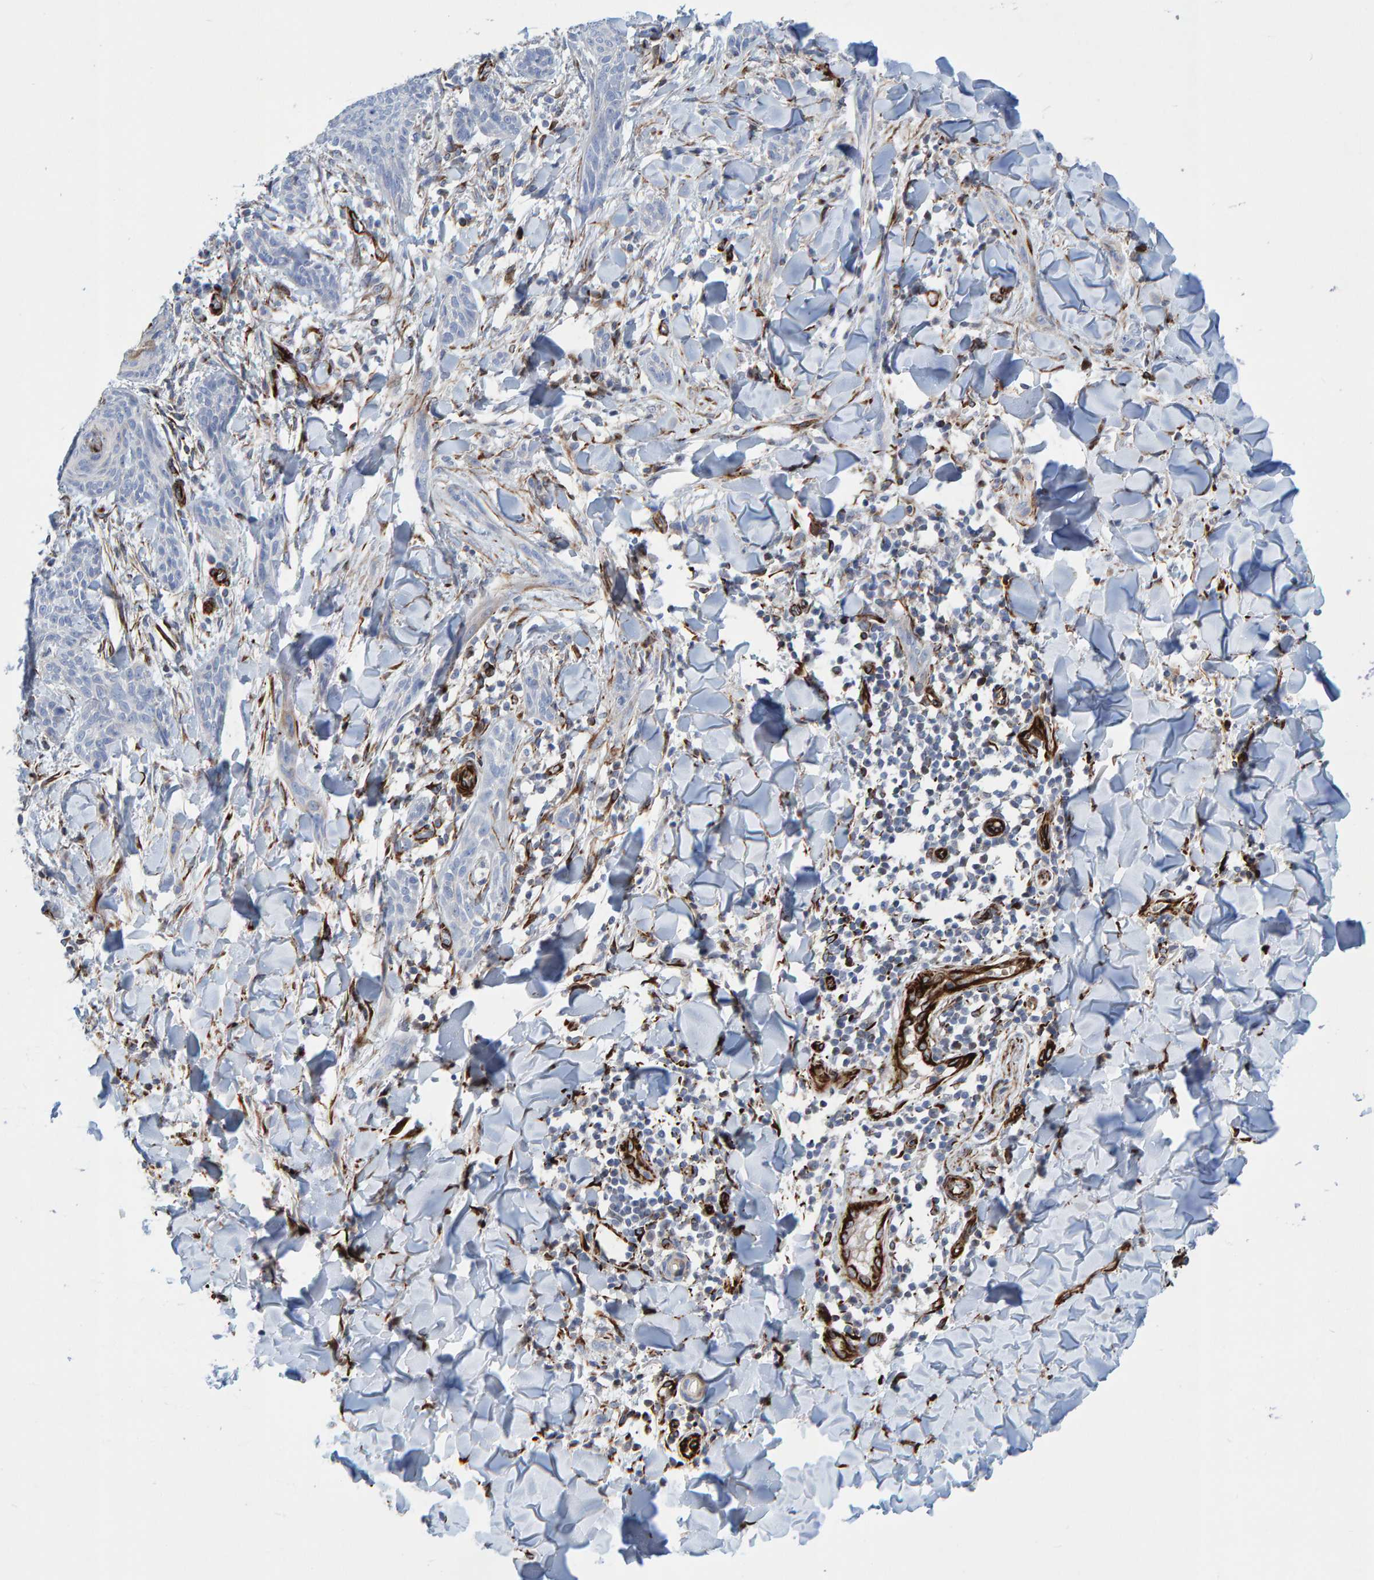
{"staining": {"intensity": "negative", "quantity": "none", "location": "none"}, "tissue": "skin cancer", "cell_type": "Tumor cells", "image_type": "cancer", "snomed": [{"axis": "morphology", "description": "Basal cell carcinoma"}, {"axis": "topography", "description": "Skin"}], "caption": "Tumor cells show no significant protein expression in skin basal cell carcinoma.", "gene": "POLG2", "patient": {"sex": "female", "age": 59}}